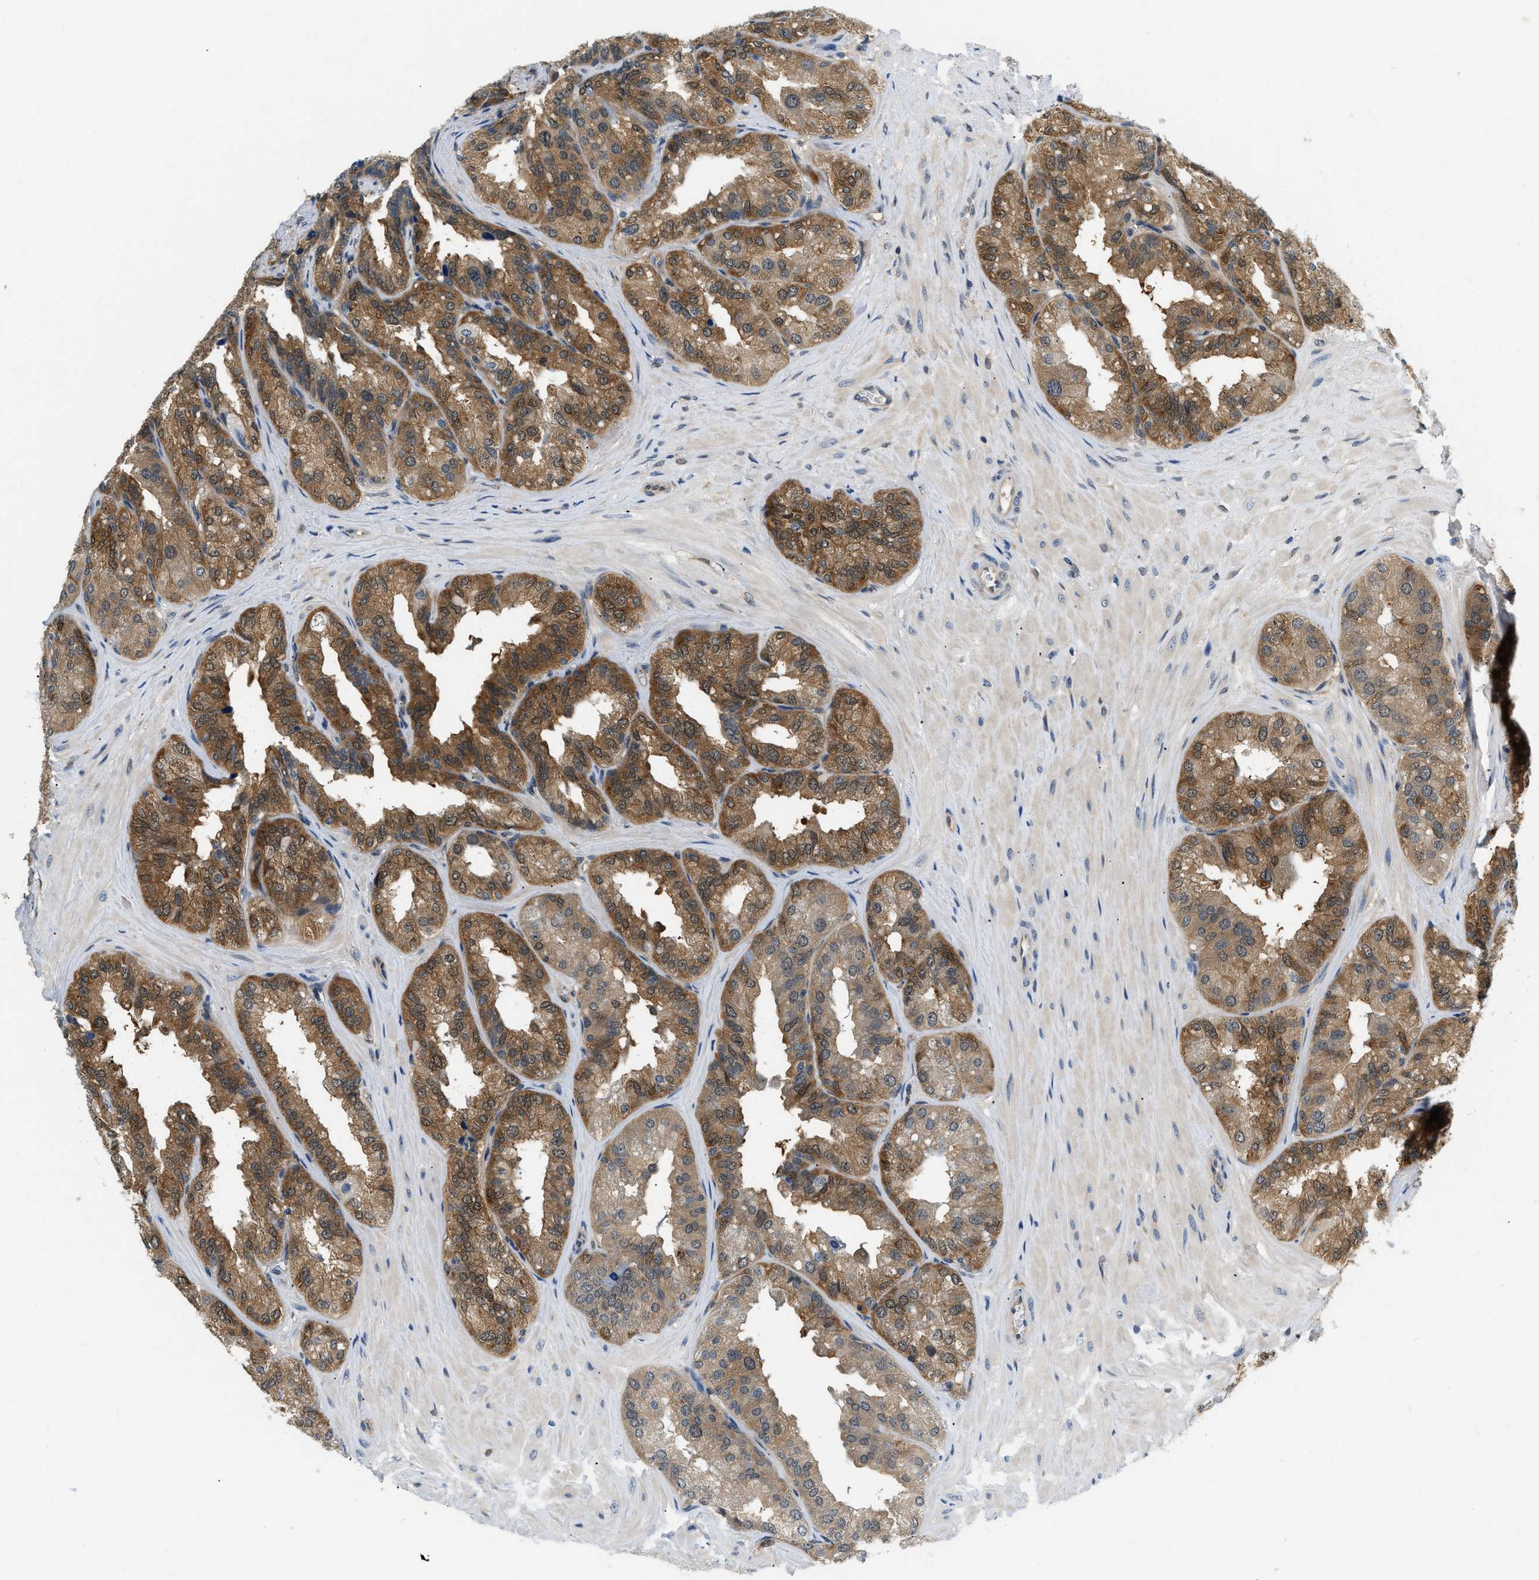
{"staining": {"intensity": "moderate", "quantity": ">75%", "location": "cytoplasmic/membranous,nuclear"}, "tissue": "seminal vesicle", "cell_type": "Glandular cells", "image_type": "normal", "snomed": [{"axis": "morphology", "description": "Normal tissue, NOS"}, {"axis": "topography", "description": "Prostate"}, {"axis": "topography", "description": "Seminal veicle"}], "caption": "The histopathology image displays a brown stain indicating the presence of a protein in the cytoplasmic/membranous,nuclear of glandular cells in seminal vesicle.", "gene": "EIF4EBP2", "patient": {"sex": "male", "age": 51}}